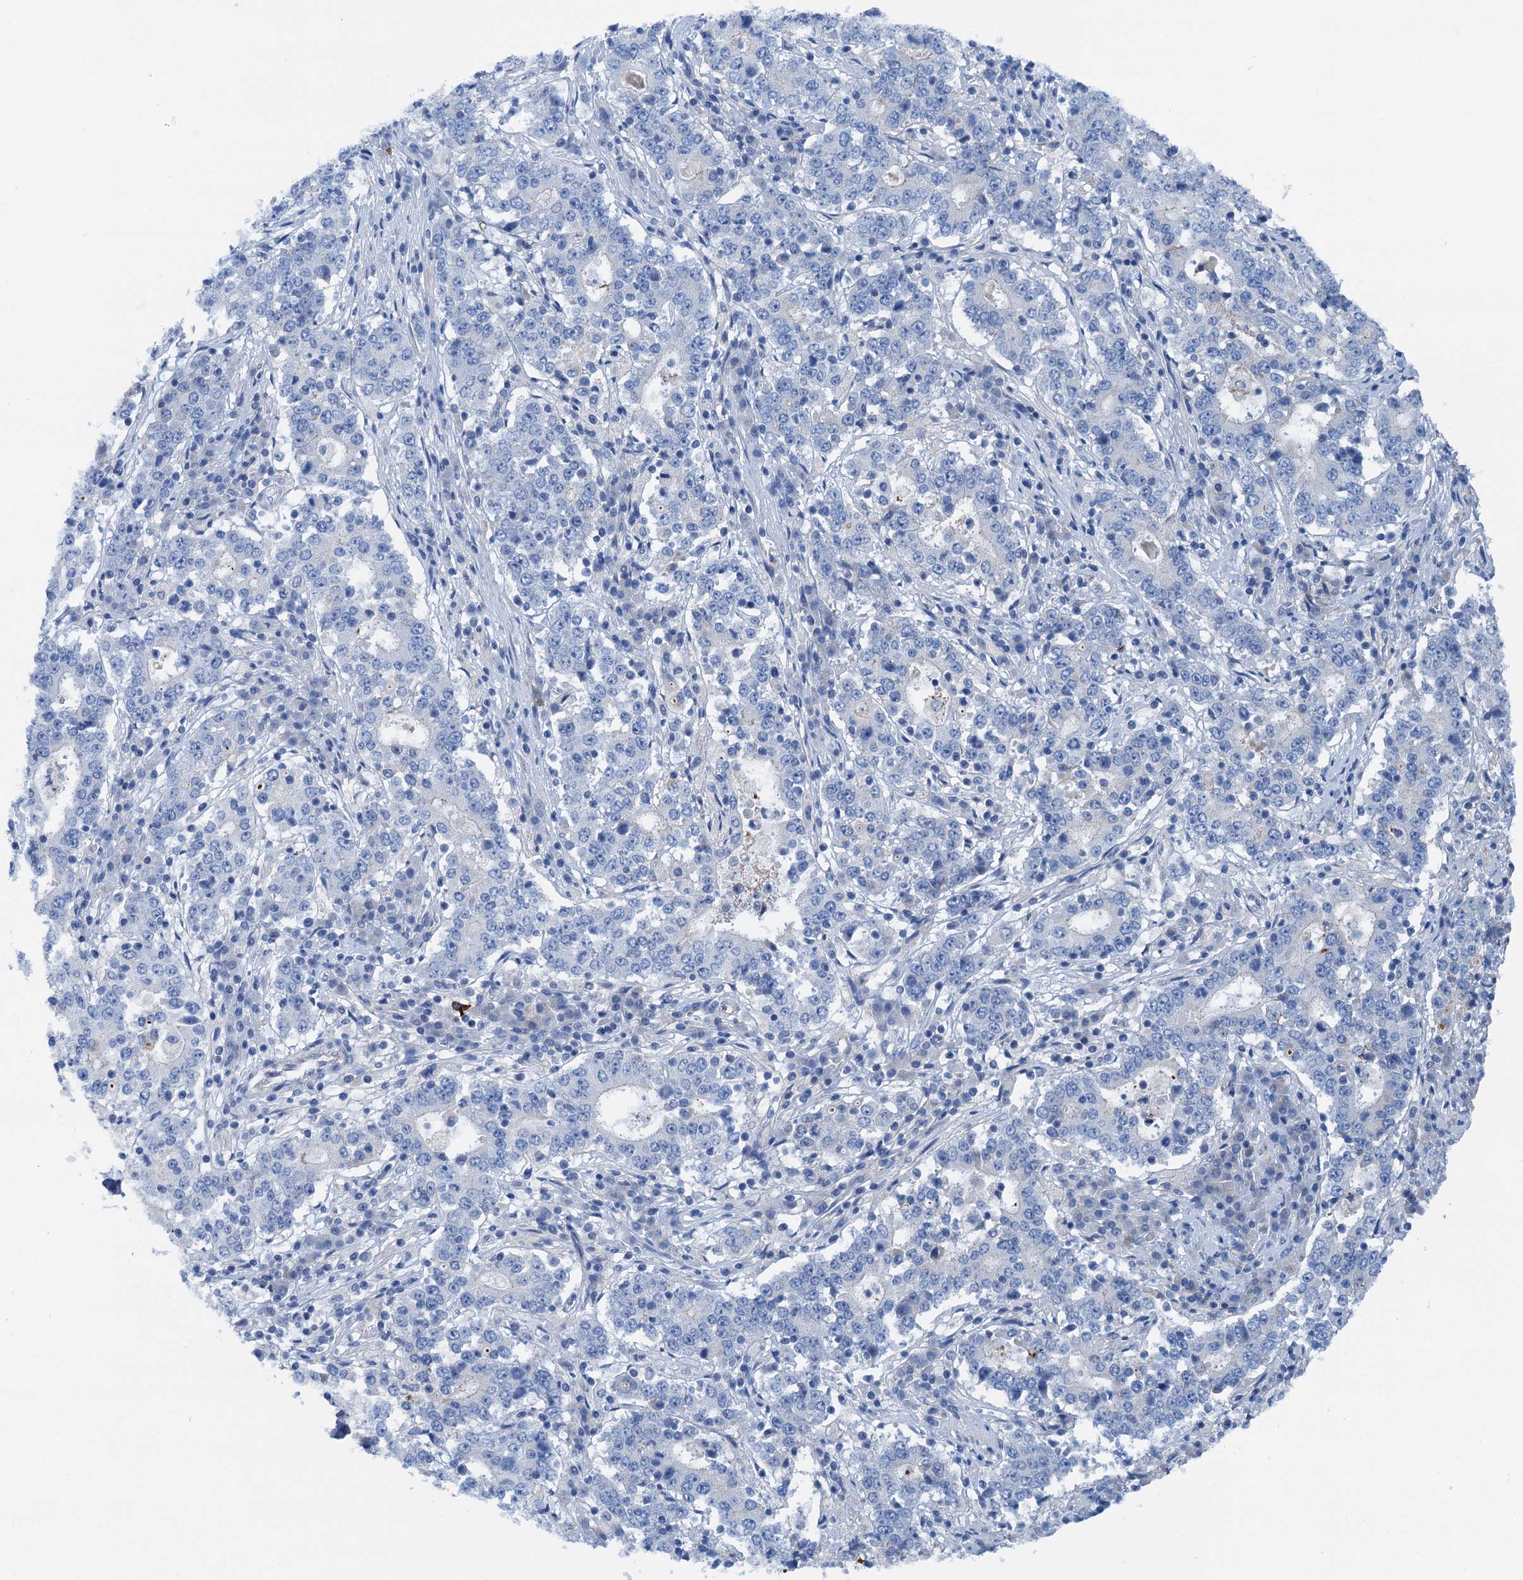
{"staining": {"intensity": "negative", "quantity": "none", "location": "none"}, "tissue": "stomach cancer", "cell_type": "Tumor cells", "image_type": "cancer", "snomed": [{"axis": "morphology", "description": "Adenocarcinoma, NOS"}, {"axis": "topography", "description": "Stomach"}], "caption": "This is an immunohistochemistry (IHC) micrograph of human stomach adenocarcinoma. There is no expression in tumor cells.", "gene": "KNDC1", "patient": {"sex": "male", "age": 59}}